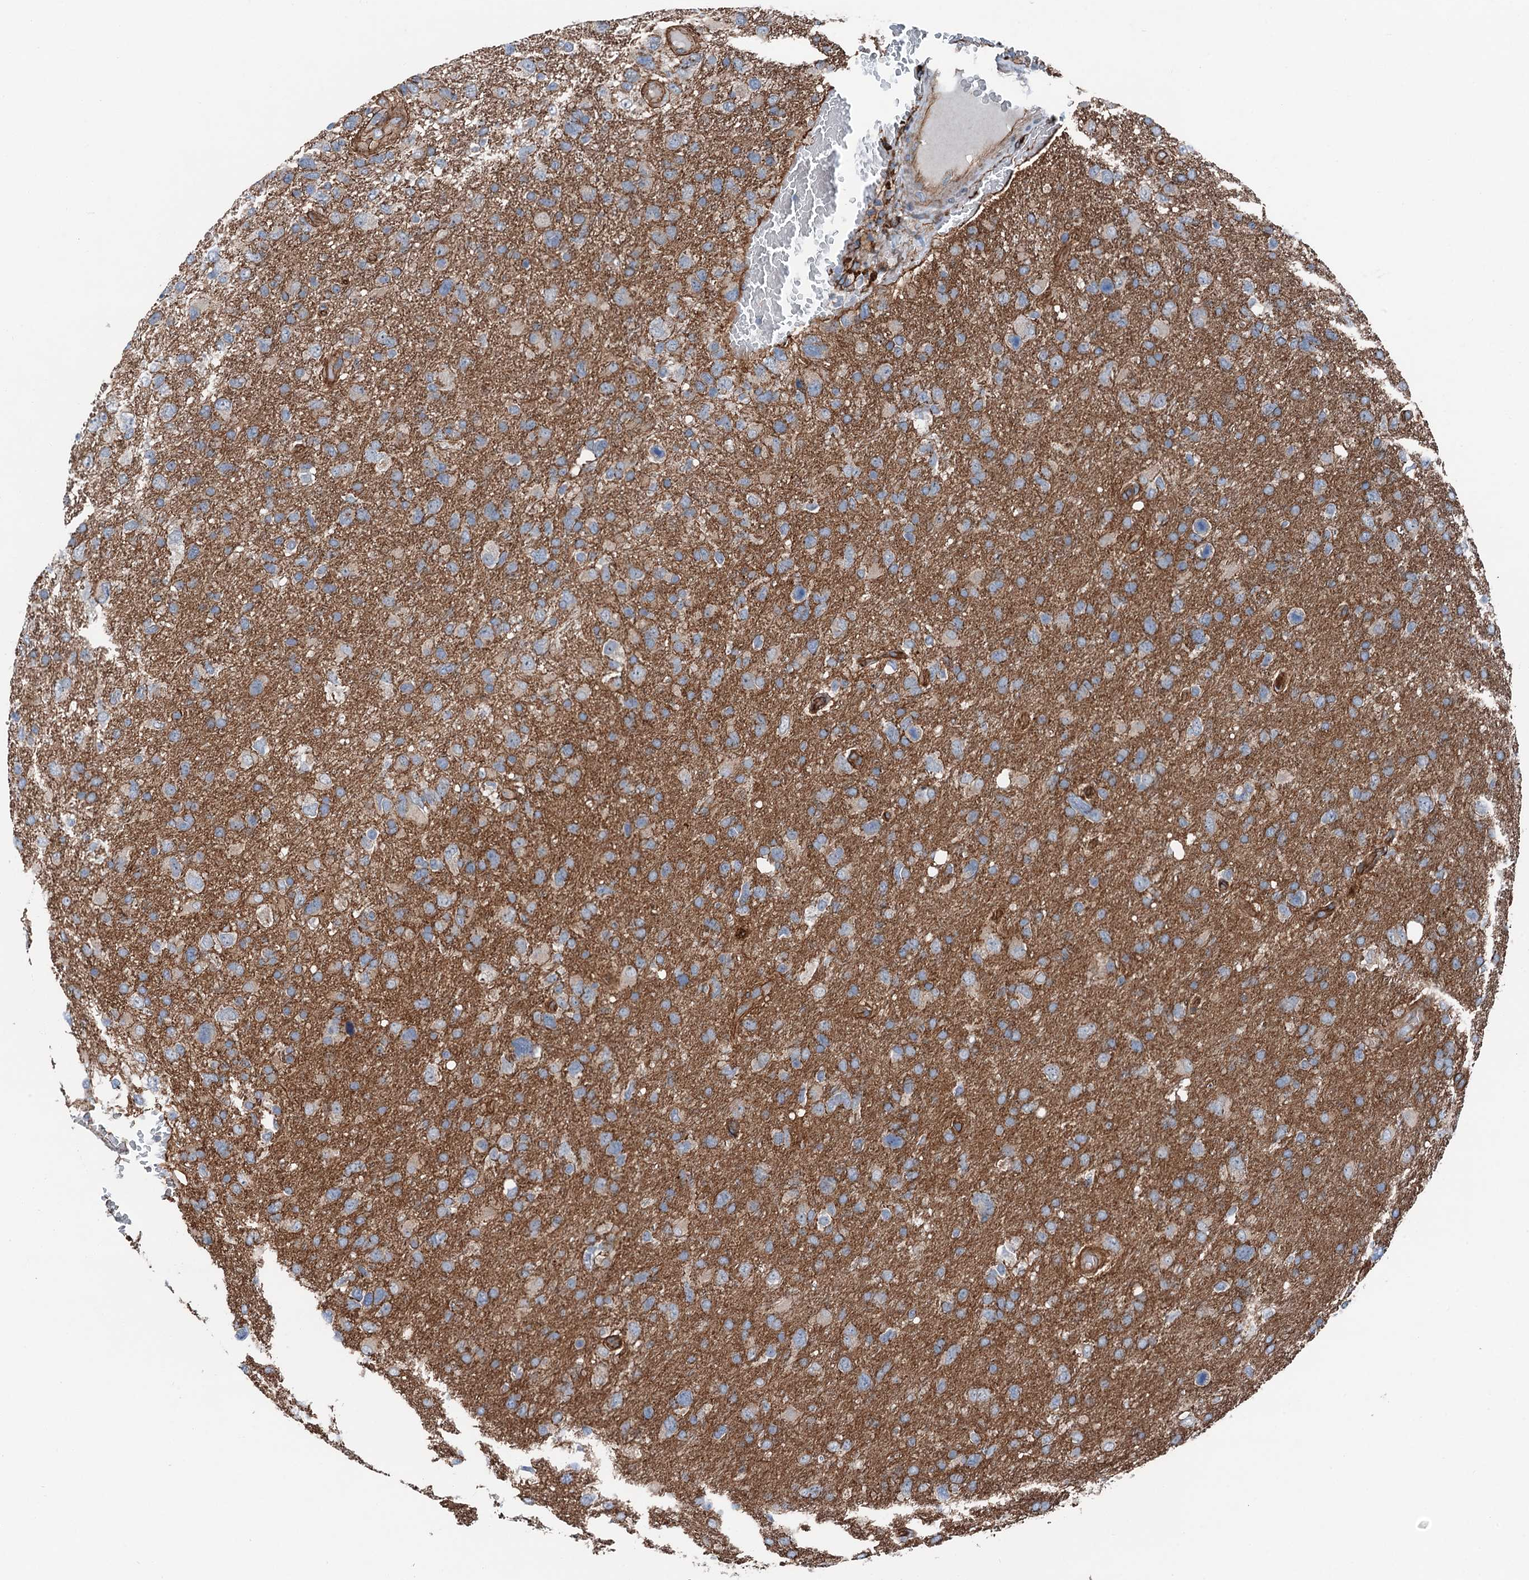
{"staining": {"intensity": "weak", "quantity": "<25%", "location": "cytoplasmic/membranous"}, "tissue": "glioma", "cell_type": "Tumor cells", "image_type": "cancer", "snomed": [{"axis": "morphology", "description": "Glioma, malignant, High grade"}, {"axis": "topography", "description": "Brain"}], "caption": "IHC of human glioma displays no staining in tumor cells.", "gene": "NMRAL1", "patient": {"sex": "male", "age": 61}}